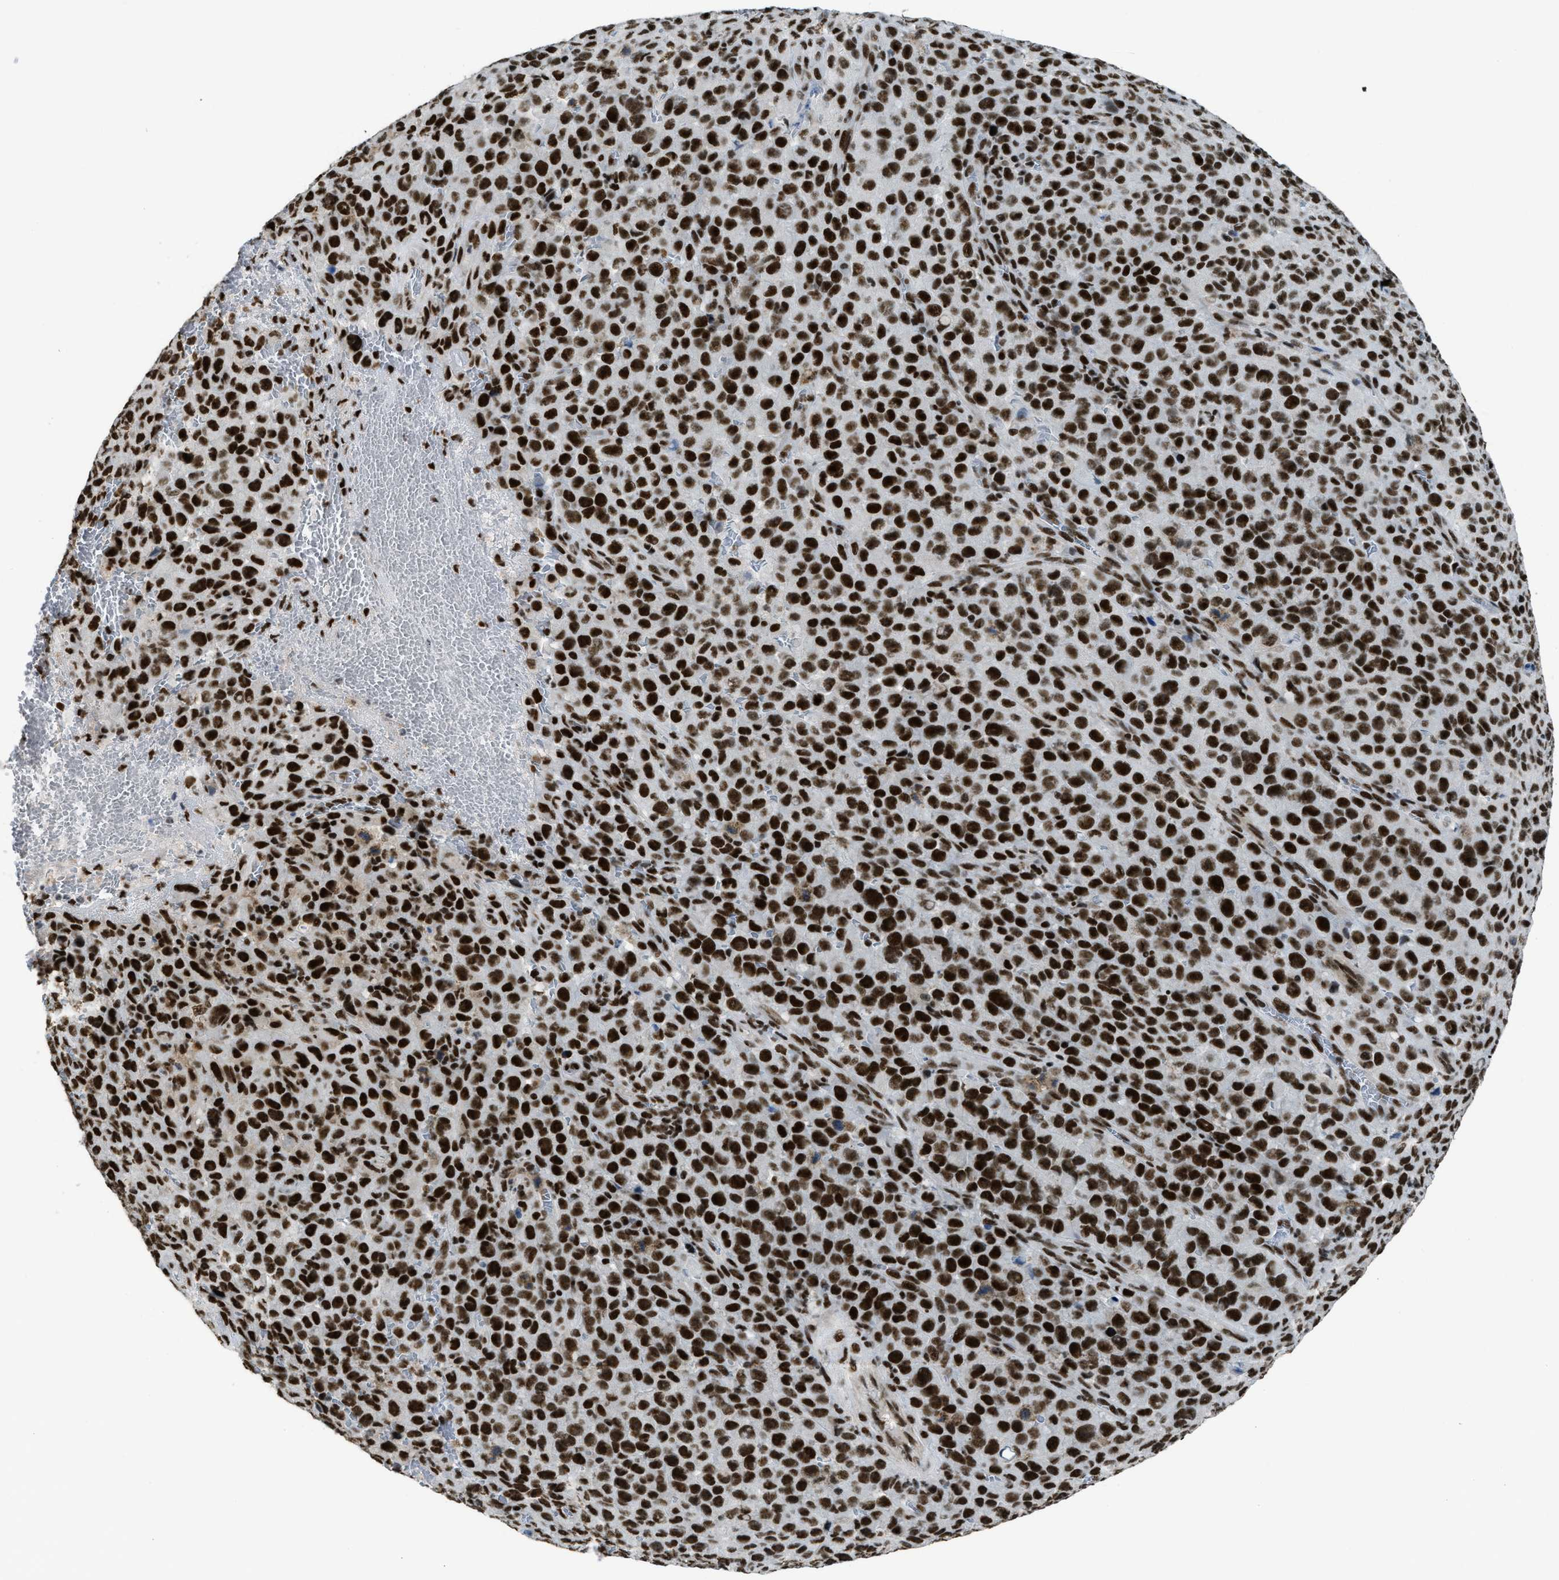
{"staining": {"intensity": "strong", "quantity": ">75%", "location": "nuclear"}, "tissue": "melanoma", "cell_type": "Tumor cells", "image_type": "cancer", "snomed": [{"axis": "morphology", "description": "Malignant melanoma, NOS"}, {"axis": "topography", "description": "Skin"}], "caption": "This is an image of immunohistochemistry (IHC) staining of melanoma, which shows strong positivity in the nuclear of tumor cells.", "gene": "SCAF4", "patient": {"sex": "female", "age": 82}}